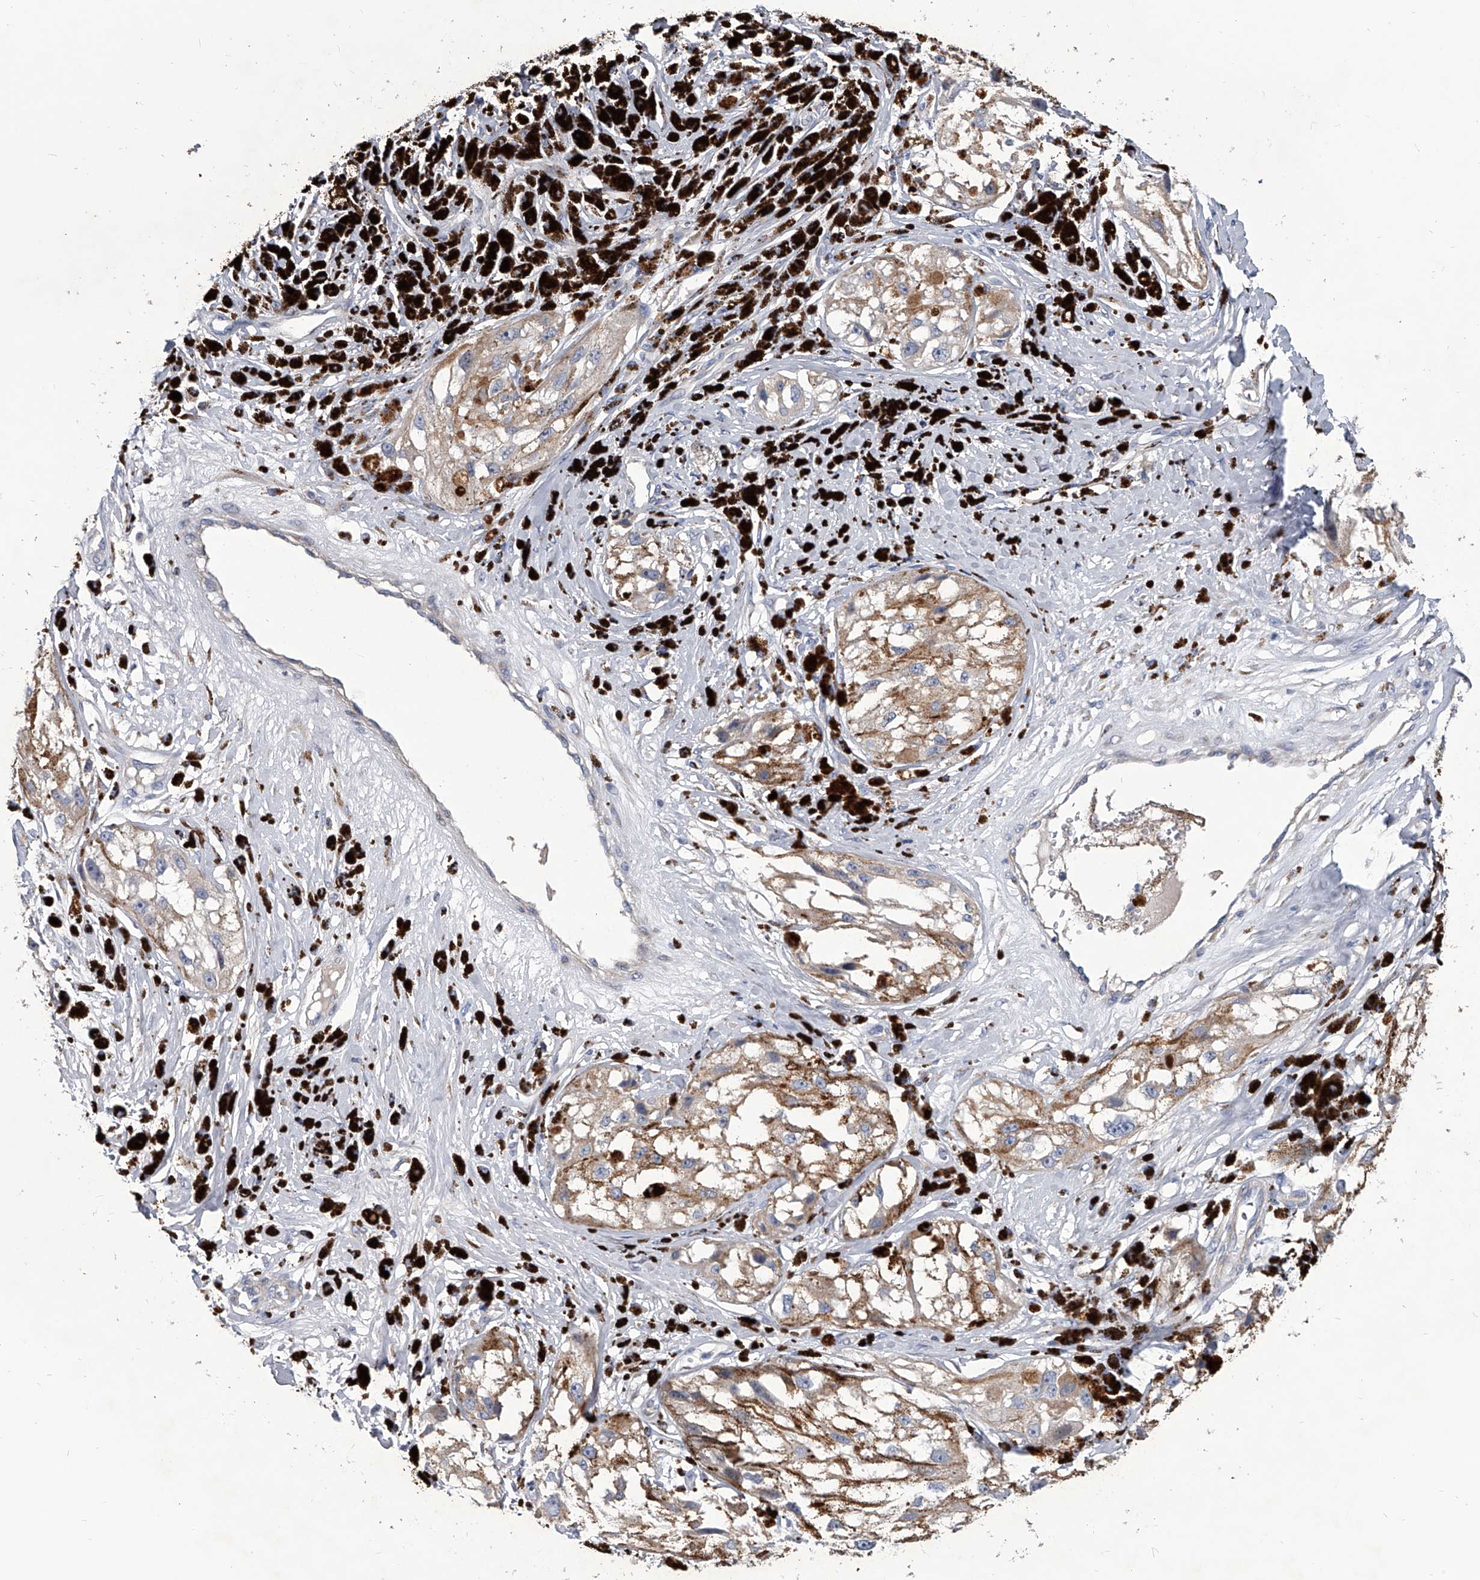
{"staining": {"intensity": "moderate", "quantity": ">75%", "location": "cytoplasmic/membranous"}, "tissue": "melanoma", "cell_type": "Tumor cells", "image_type": "cancer", "snomed": [{"axis": "morphology", "description": "Malignant melanoma, NOS"}, {"axis": "topography", "description": "Skin"}], "caption": "Tumor cells show medium levels of moderate cytoplasmic/membranous staining in about >75% of cells in malignant melanoma.", "gene": "SPP1", "patient": {"sex": "male", "age": 88}}